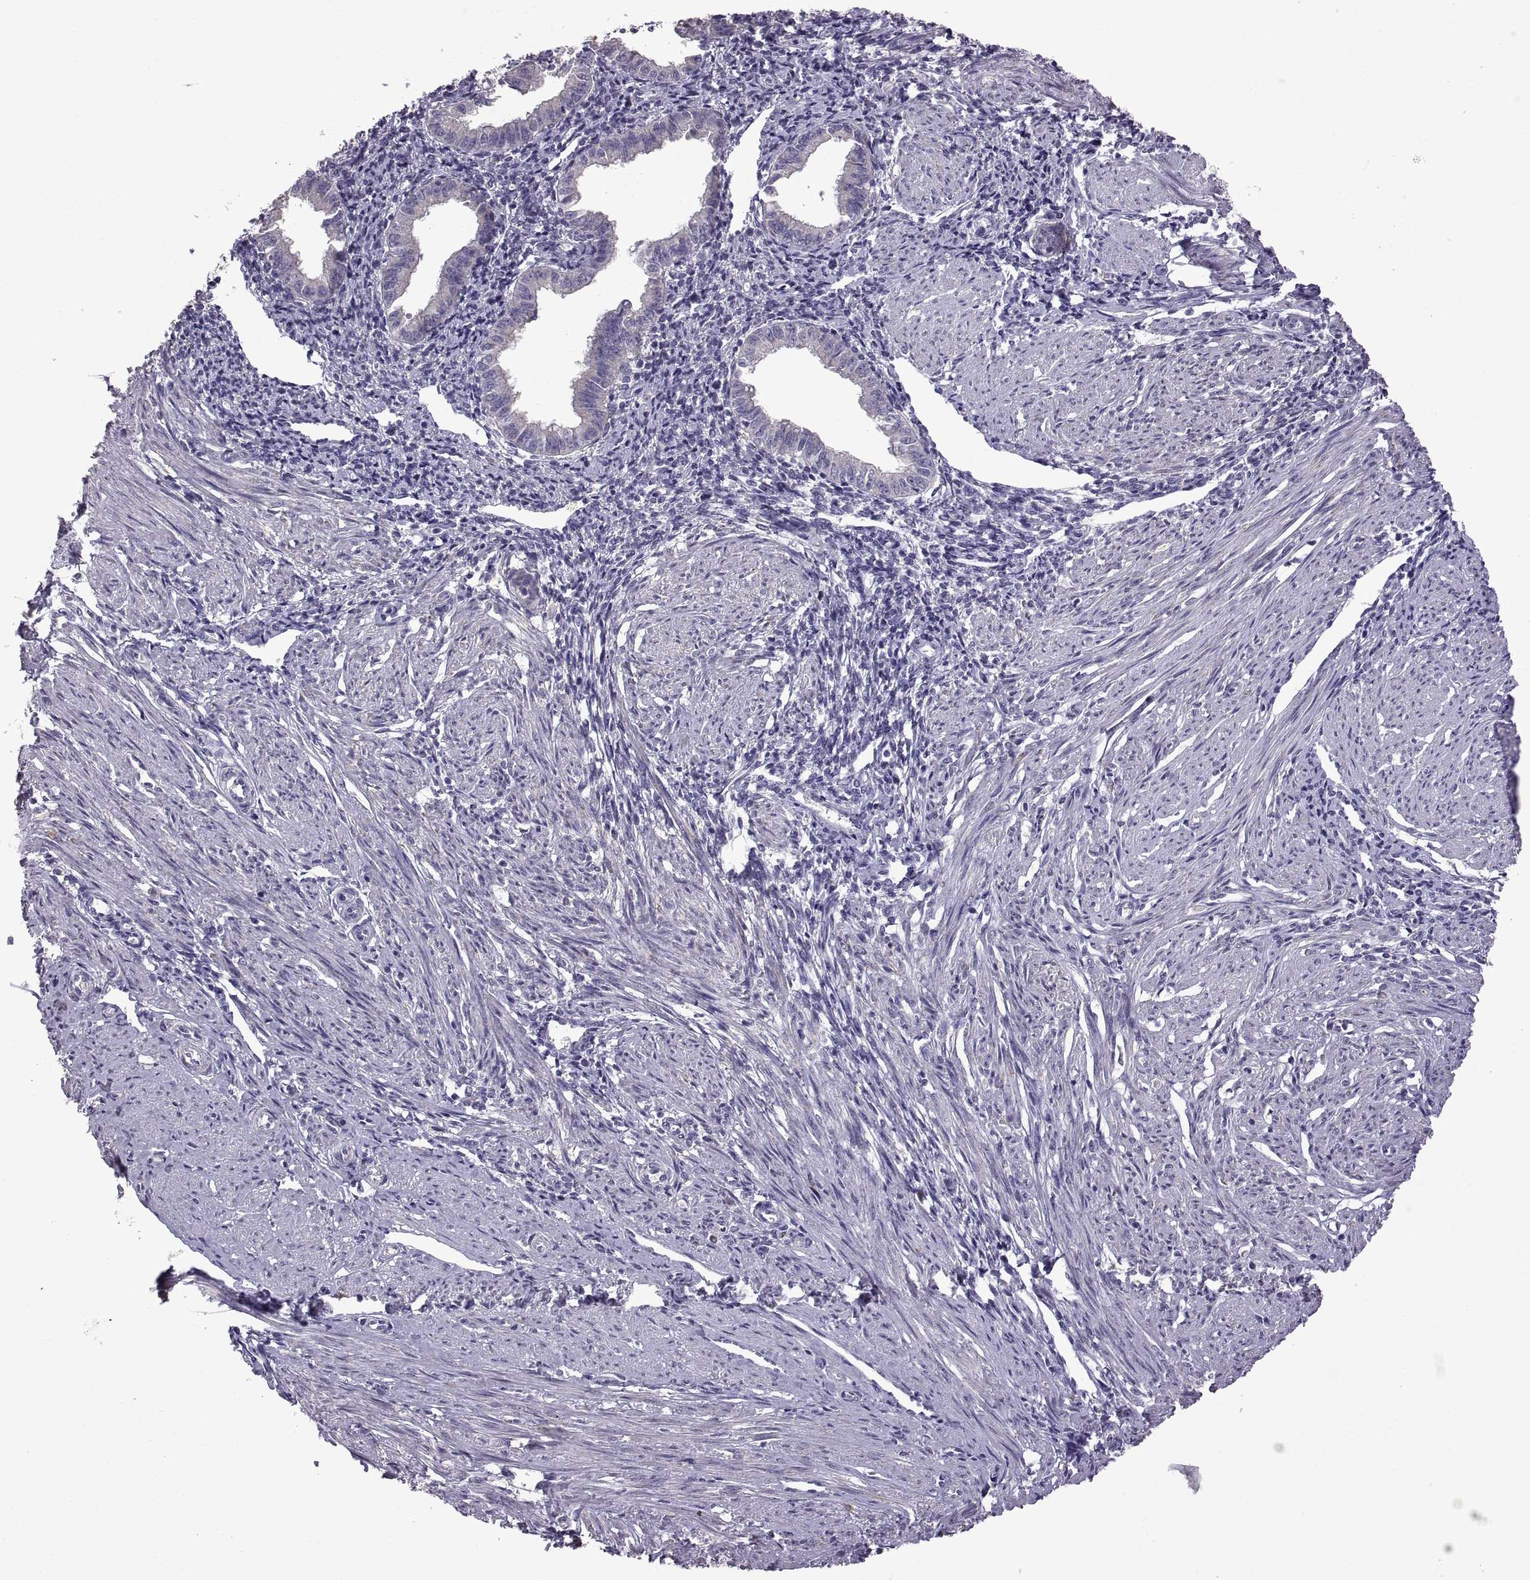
{"staining": {"intensity": "negative", "quantity": "none", "location": "none"}, "tissue": "endometrium", "cell_type": "Cells in endometrial stroma", "image_type": "normal", "snomed": [{"axis": "morphology", "description": "Normal tissue, NOS"}, {"axis": "topography", "description": "Endometrium"}], "caption": "Immunohistochemical staining of benign human endometrium shows no significant staining in cells in endometrial stroma.", "gene": "MAGEB18", "patient": {"sex": "female", "age": 37}}